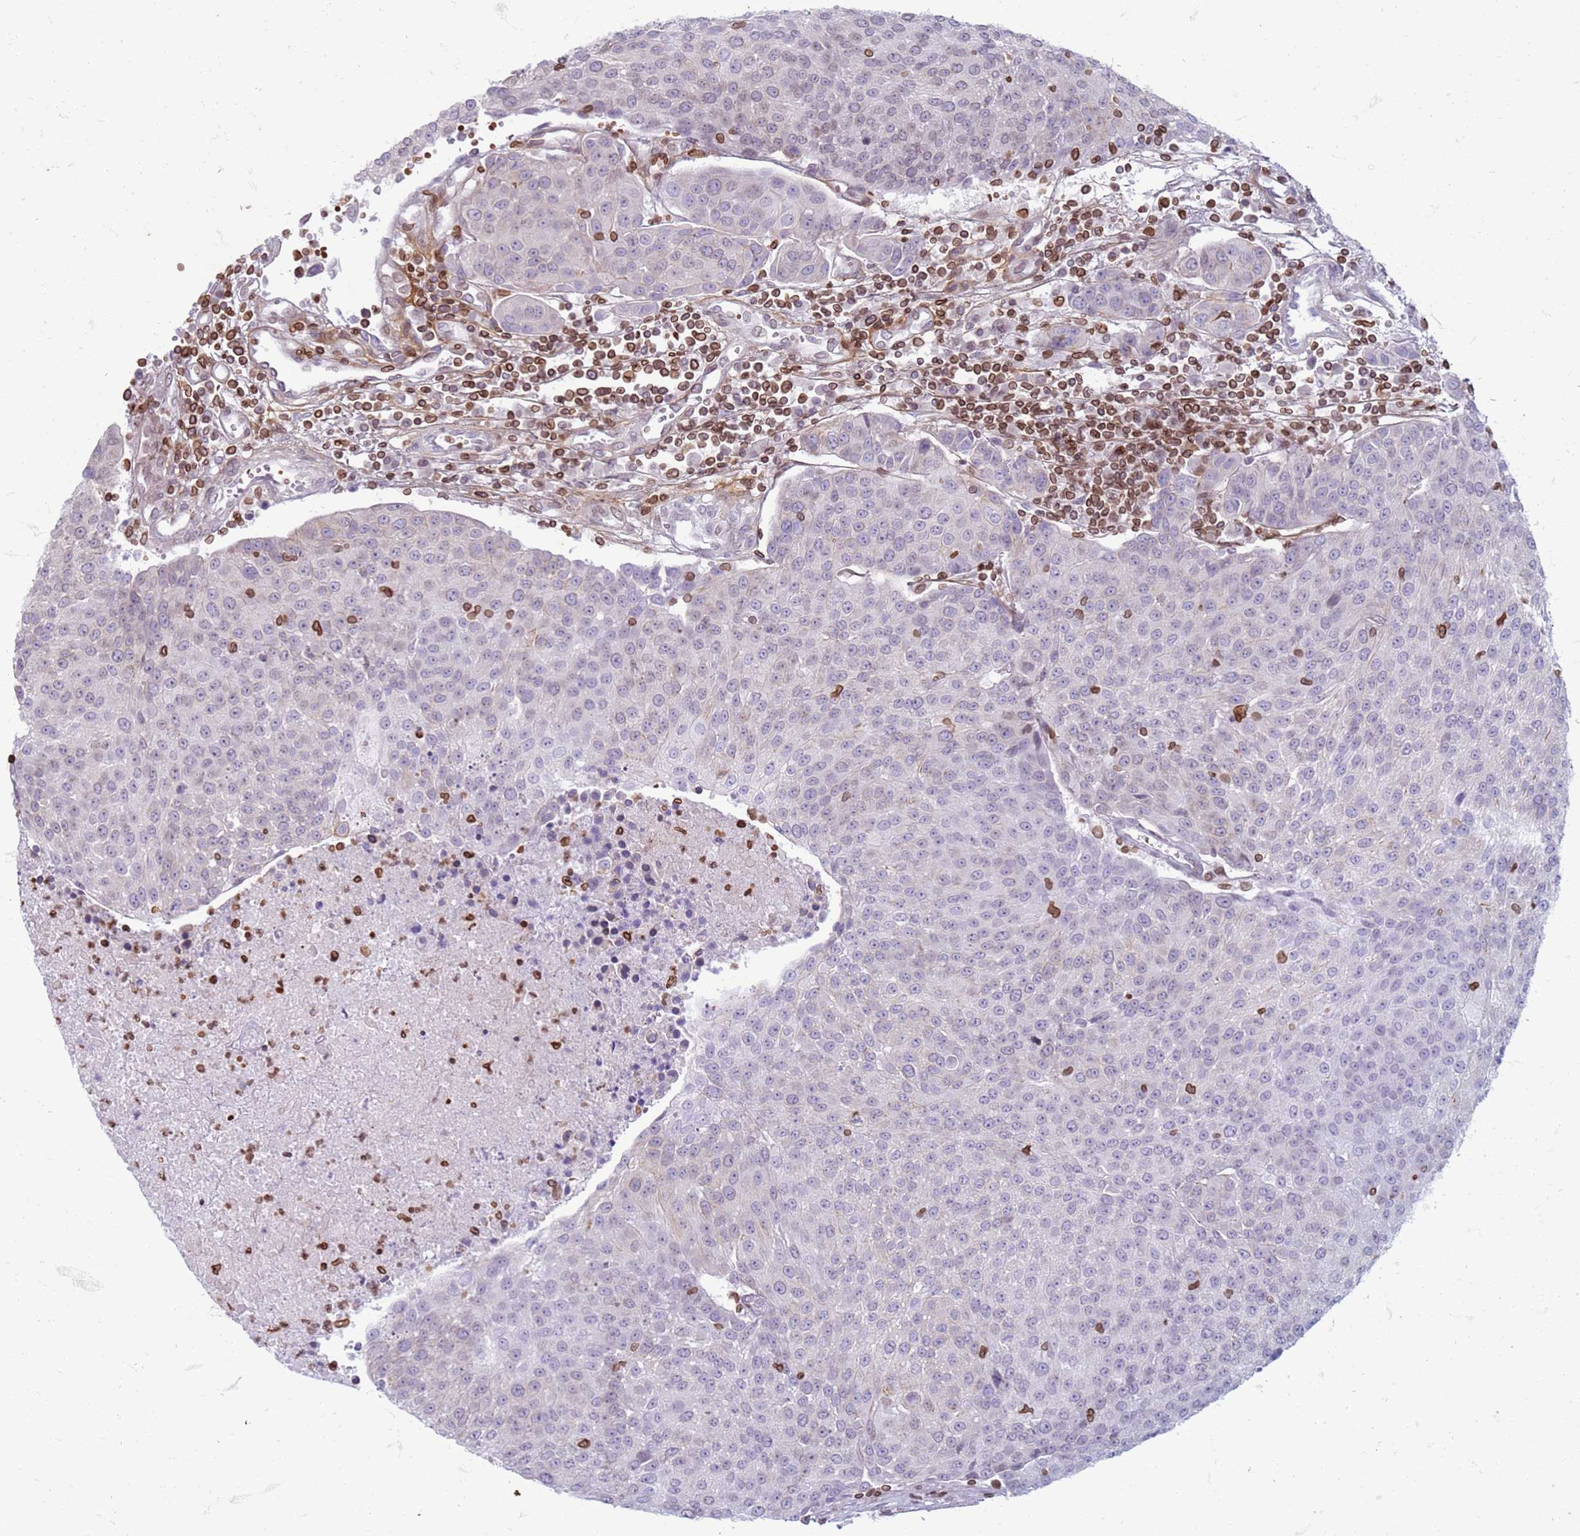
{"staining": {"intensity": "negative", "quantity": "none", "location": "none"}, "tissue": "urothelial cancer", "cell_type": "Tumor cells", "image_type": "cancer", "snomed": [{"axis": "morphology", "description": "Urothelial carcinoma, High grade"}, {"axis": "topography", "description": "Urinary bladder"}], "caption": "Immunohistochemistry (IHC) photomicrograph of human high-grade urothelial carcinoma stained for a protein (brown), which exhibits no positivity in tumor cells.", "gene": "METTL25B", "patient": {"sex": "female", "age": 85}}